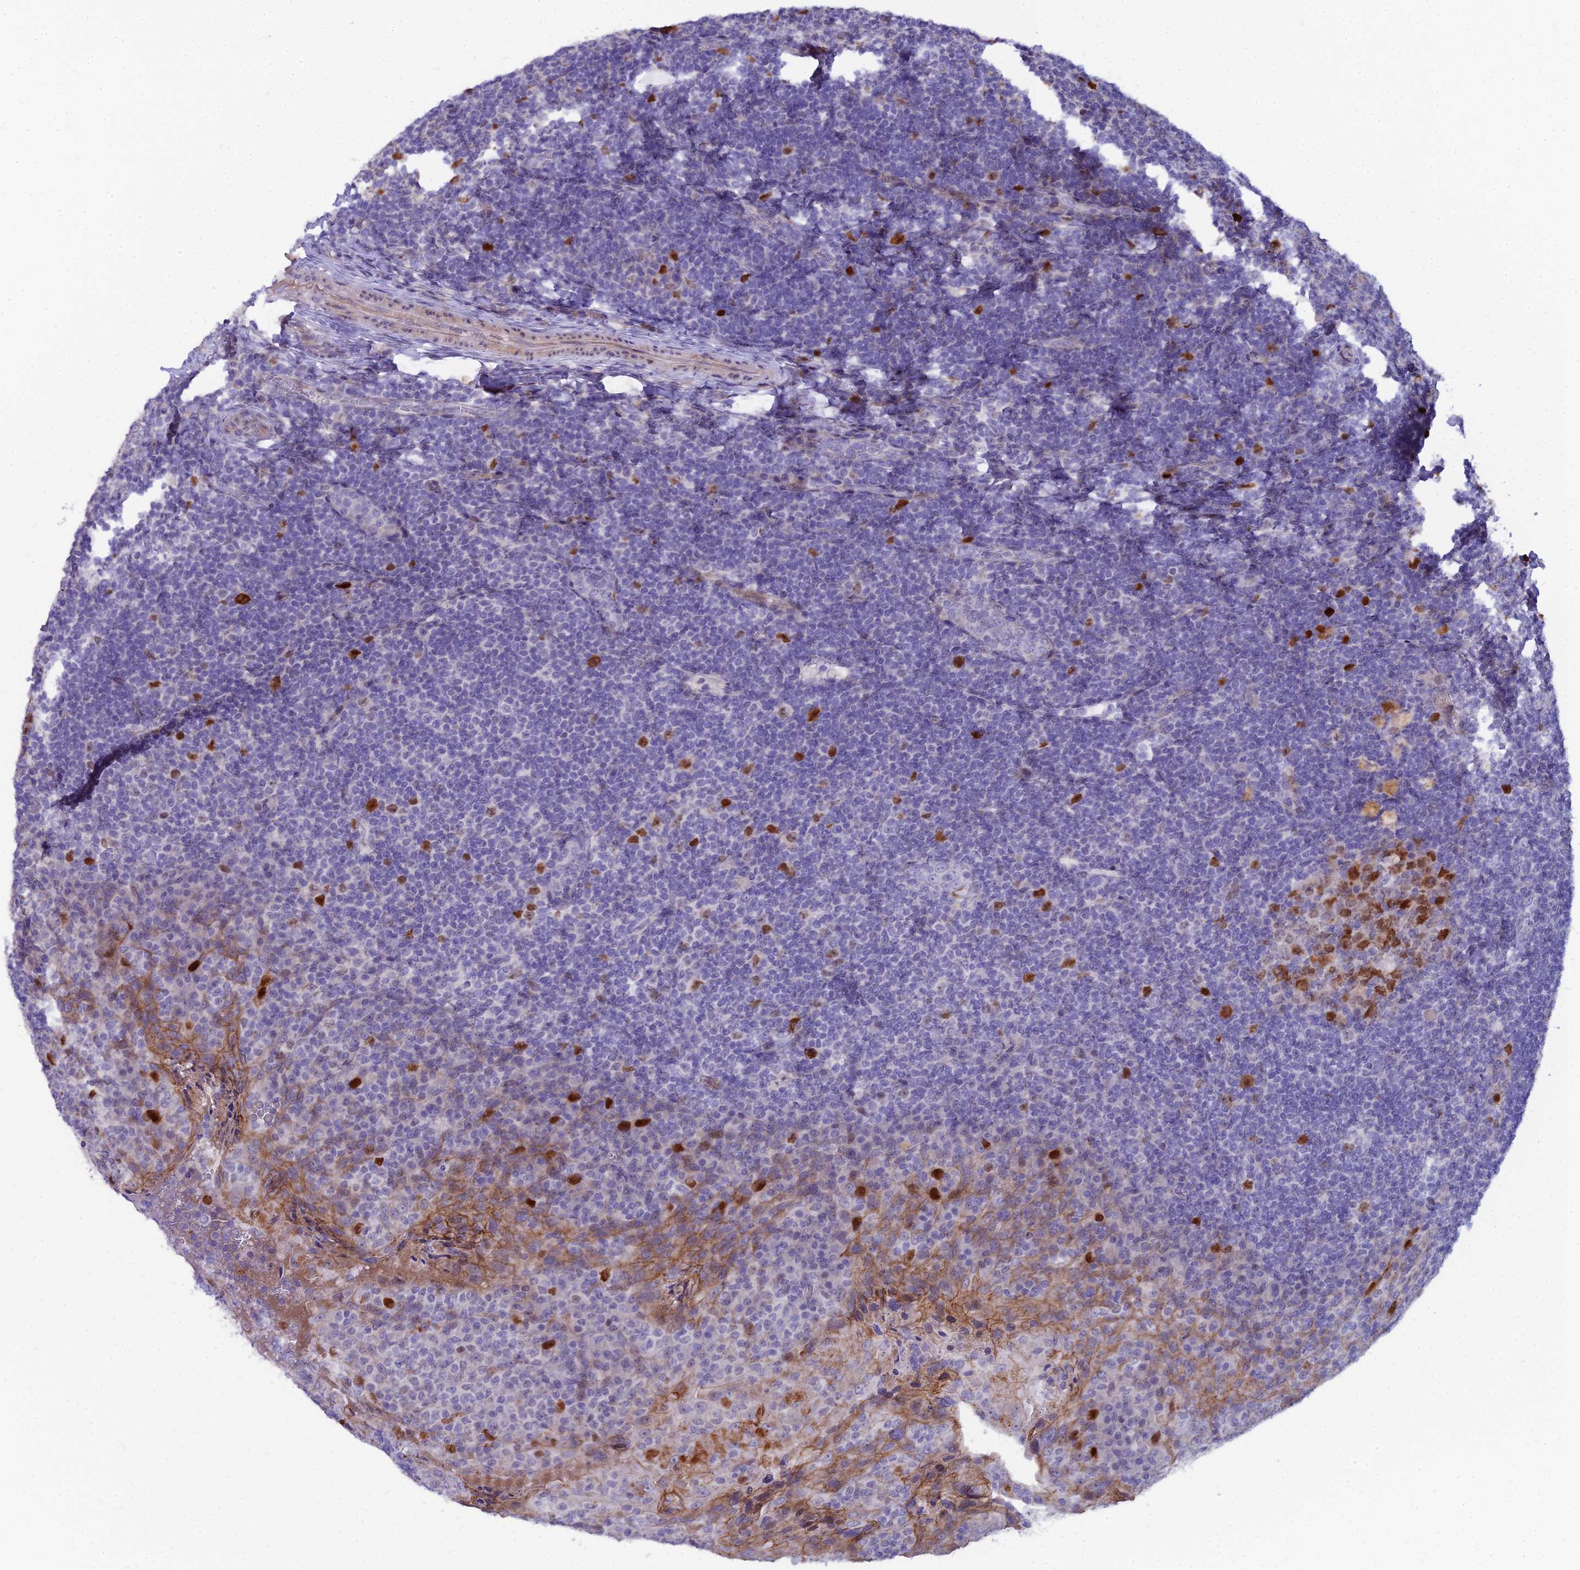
{"staining": {"intensity": "strong", "quantity": "25%-75%", "location": "nuclear"}, "tissue": "tonsil", "cell_type": "Germinal center cells", "image_type": "normal", "snomed": [{"axis": "morphology", "description": "Normal tissue, NOS"}, {"axis": "topography", "description": "Tonsil"}], "caption": "A brown stain highlights strong nuclear expression of a protein in germinal center cells of benign human tonsil. The staining is performed using DAB (3,3'-diaminobenzidine) brown chromogen to label protein expression. The nuclei are counter-stained blue using hematoxylin.", "gene": "ENSG00000285920", "patient": {"sex": "male", "age": 17}}